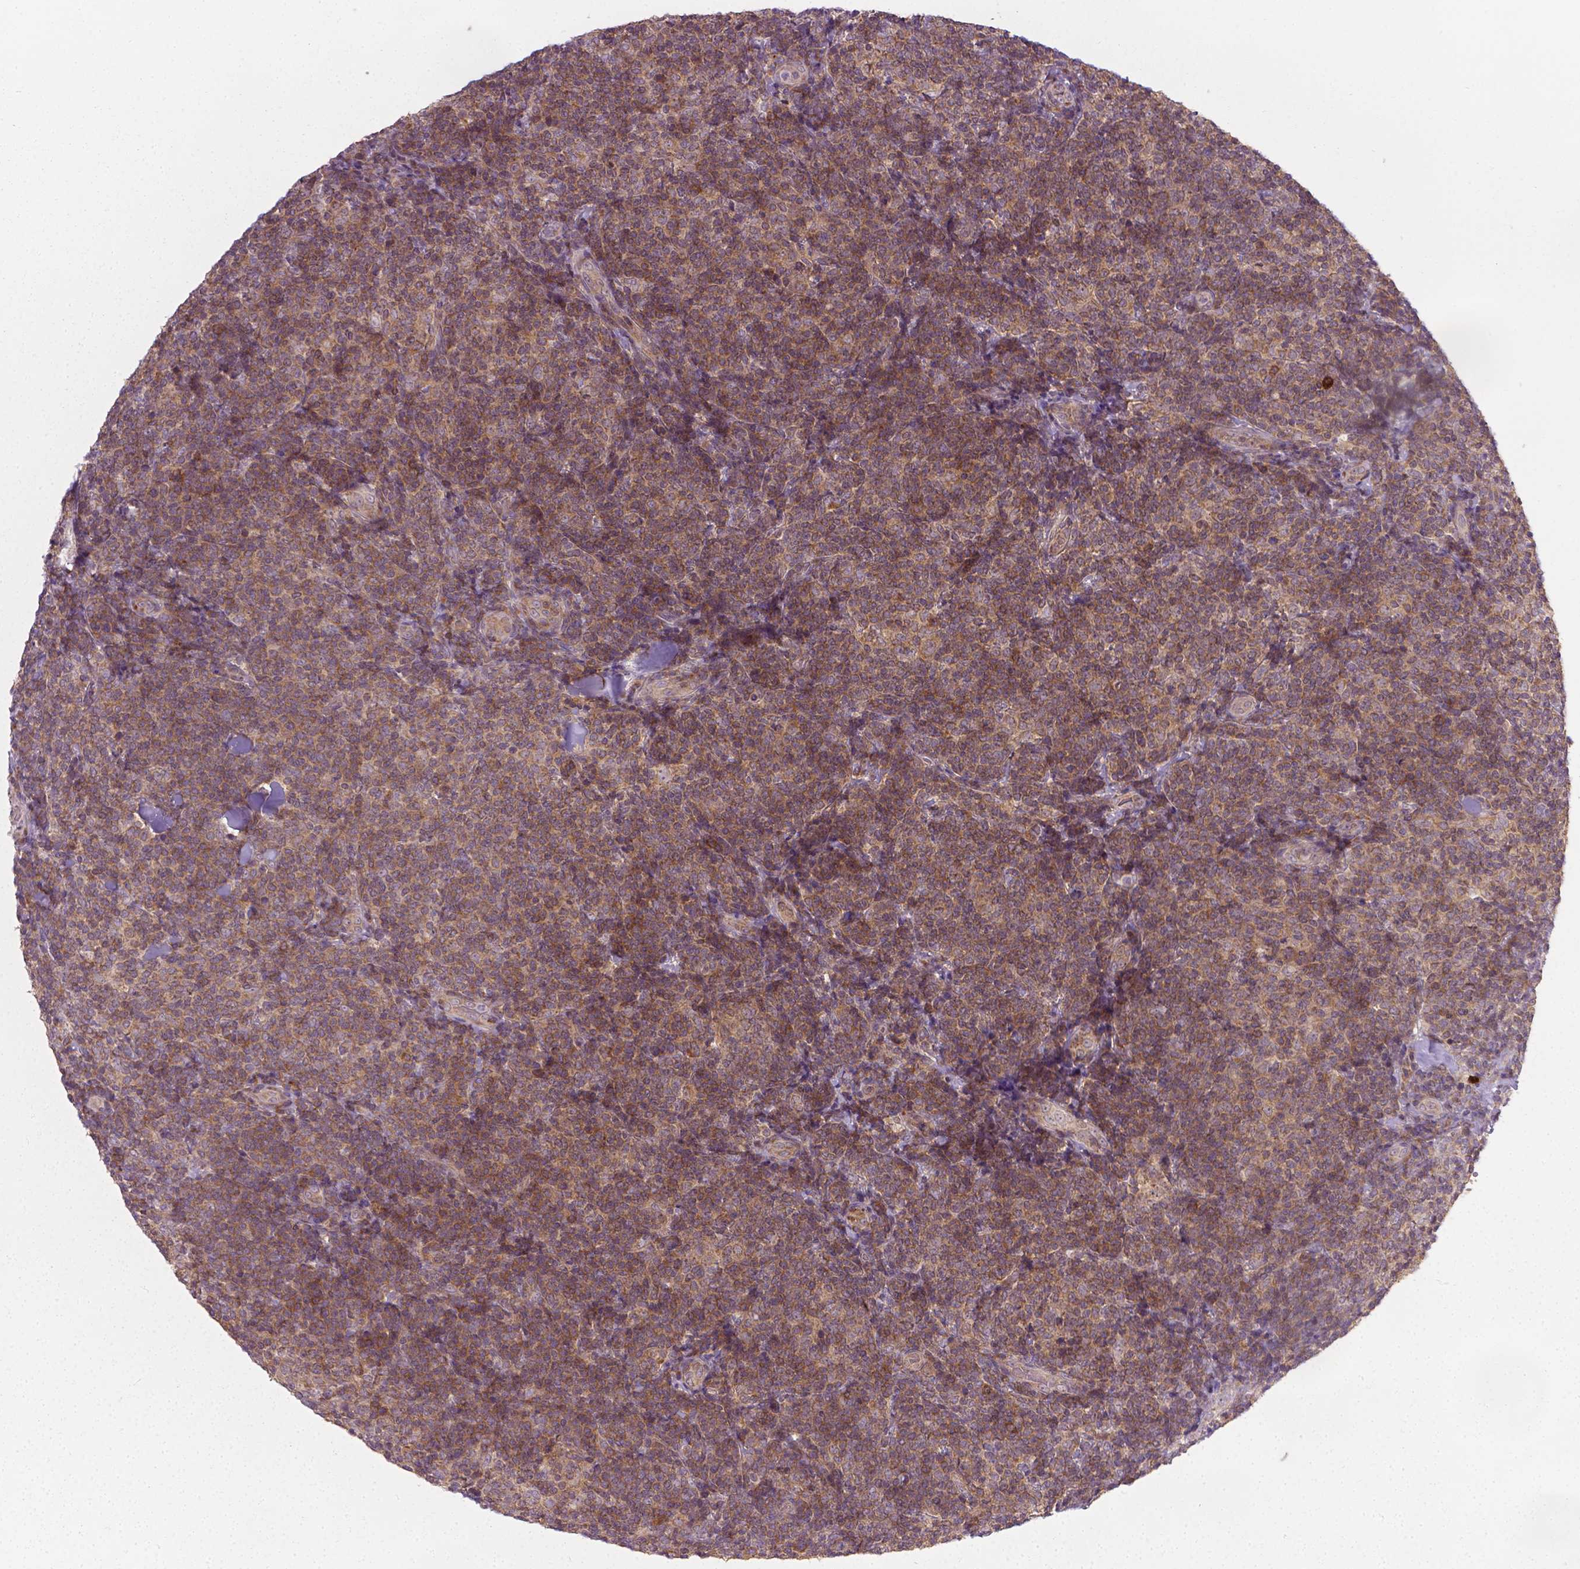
{"staining": {"intensity": "moderate", "quantity": ">75%", "location": "cytoplasmic/membranous"}, "tissue": "lymphoma", "cell_type": "Tumor cells", "image_type": "cancer", "snomed": [{"axis": "morphology", "description": "Malignant lymphoma, non-Hodgkin's type, Low grade"}, {"axis": "topography", "description": "Lymph node"}], "caption": "Immunohistochemistry photomicrograph of neoplastic tissue: lymphoma stained using immunohistochemistry reveals medium levels of moderate protein expression localized specifically in the cytoplasmic/membranous of tumor cells, appearing as a cytoplasmic/membranous brown color.", "gene": "PRAG1", "patient": {"sex": "female", "age": 56}}